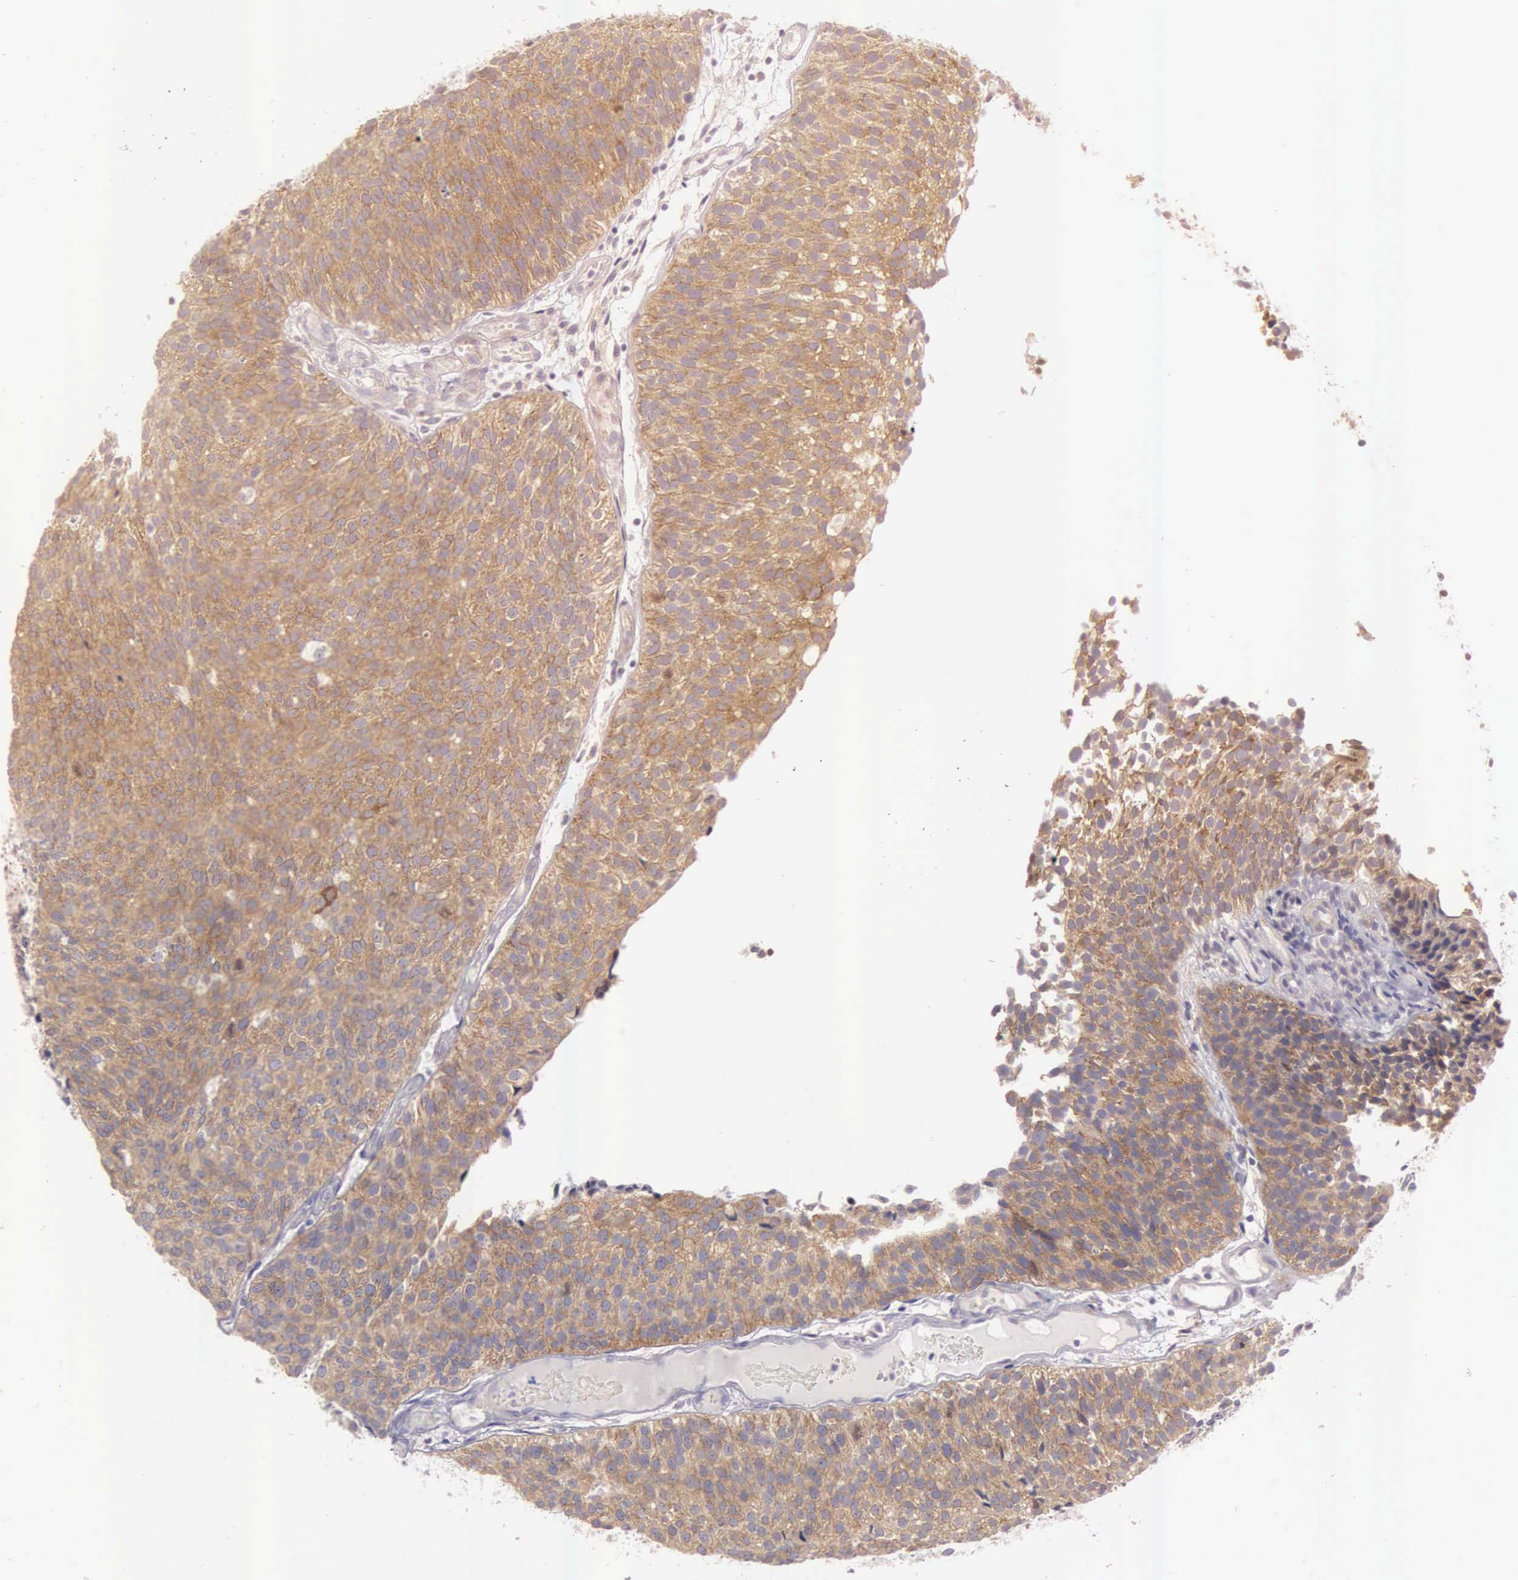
{"staining": {"intensity": "strong", "quantity": ">75%", "location": "cytoplasmic/membranous"}, "tissue": "urothelial cancer", "cell_type": "Tumor cells", "image_type": "cancer", "snomed": [{"axis": "morphology", "description": "Urothelial carcinoma, Low grade"}, {"axis": "topography", "description": "Urinary bladder"}], "caption": "This is an image of immunohistochemistry (IHC) staining of low-grade urothelial carcinoma, which shows strong expression in the cytoplasmic/membranous of tumor cells.", "gene": "CEP170B", "patient": {"sex": "male", "age": 85}}